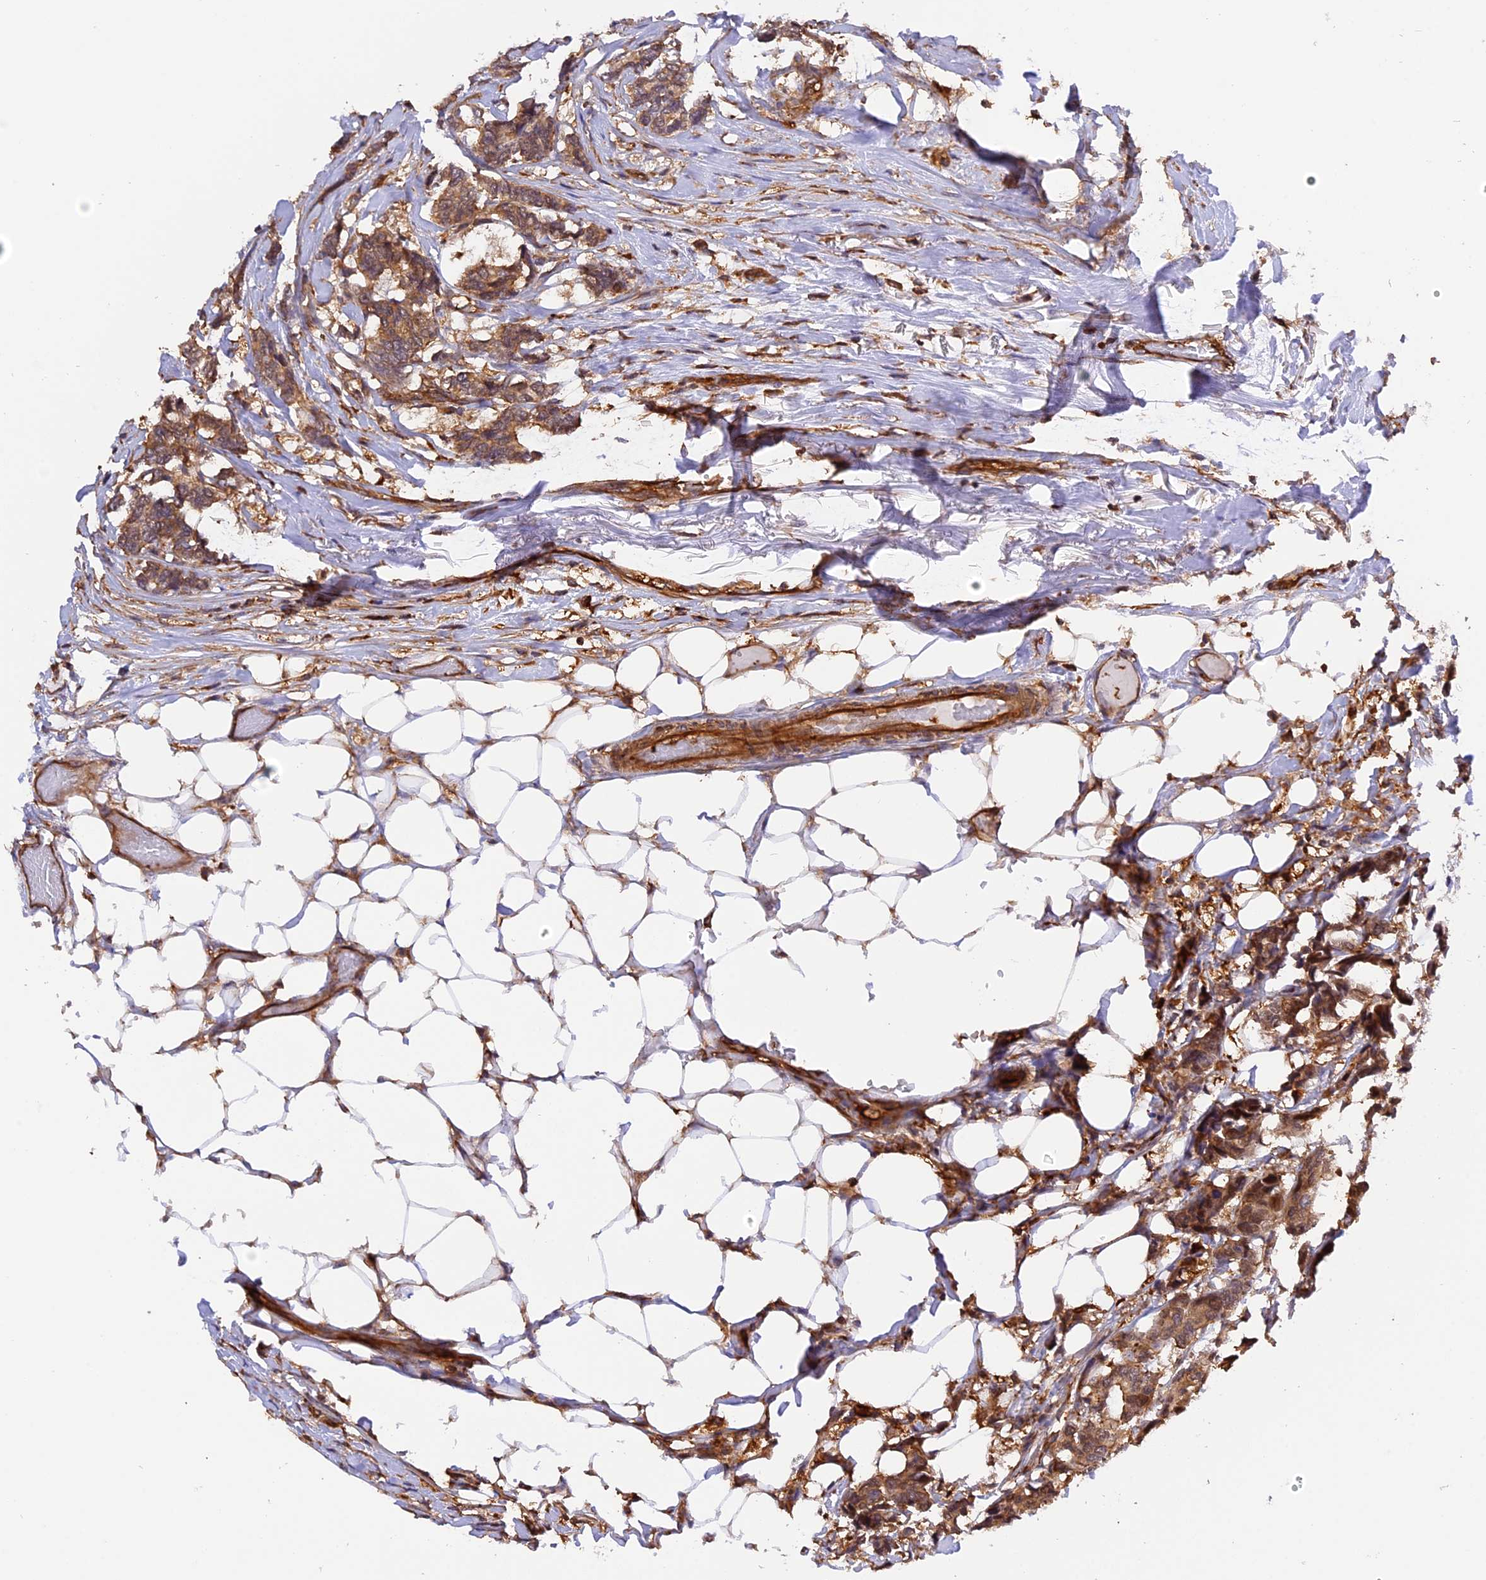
{"staining": {"intensity": "moderate", "quantity": ">75%", "location": "cytoplasmic/membranous"}, "tissue": "breast cancer", "cell_type": "Tumor cells", "image_type": "cancer", "snomed": [{"axis": "morphology", "description": "Duct carcinoma"}, {"axis": "topography", "description": "Breast"}], "caption": "Breast cancer (invasive ductal carcinoma) tissue demonstrates moderate cytoplasmic/membranous positivity in about >75% of tumor cells, visualized by immunohistochemistry. (DAB = brown stain, brightfield microscopy at high magnification).", "gene": "C5orf22", "patient": {"sex": "female", "age": 87}}